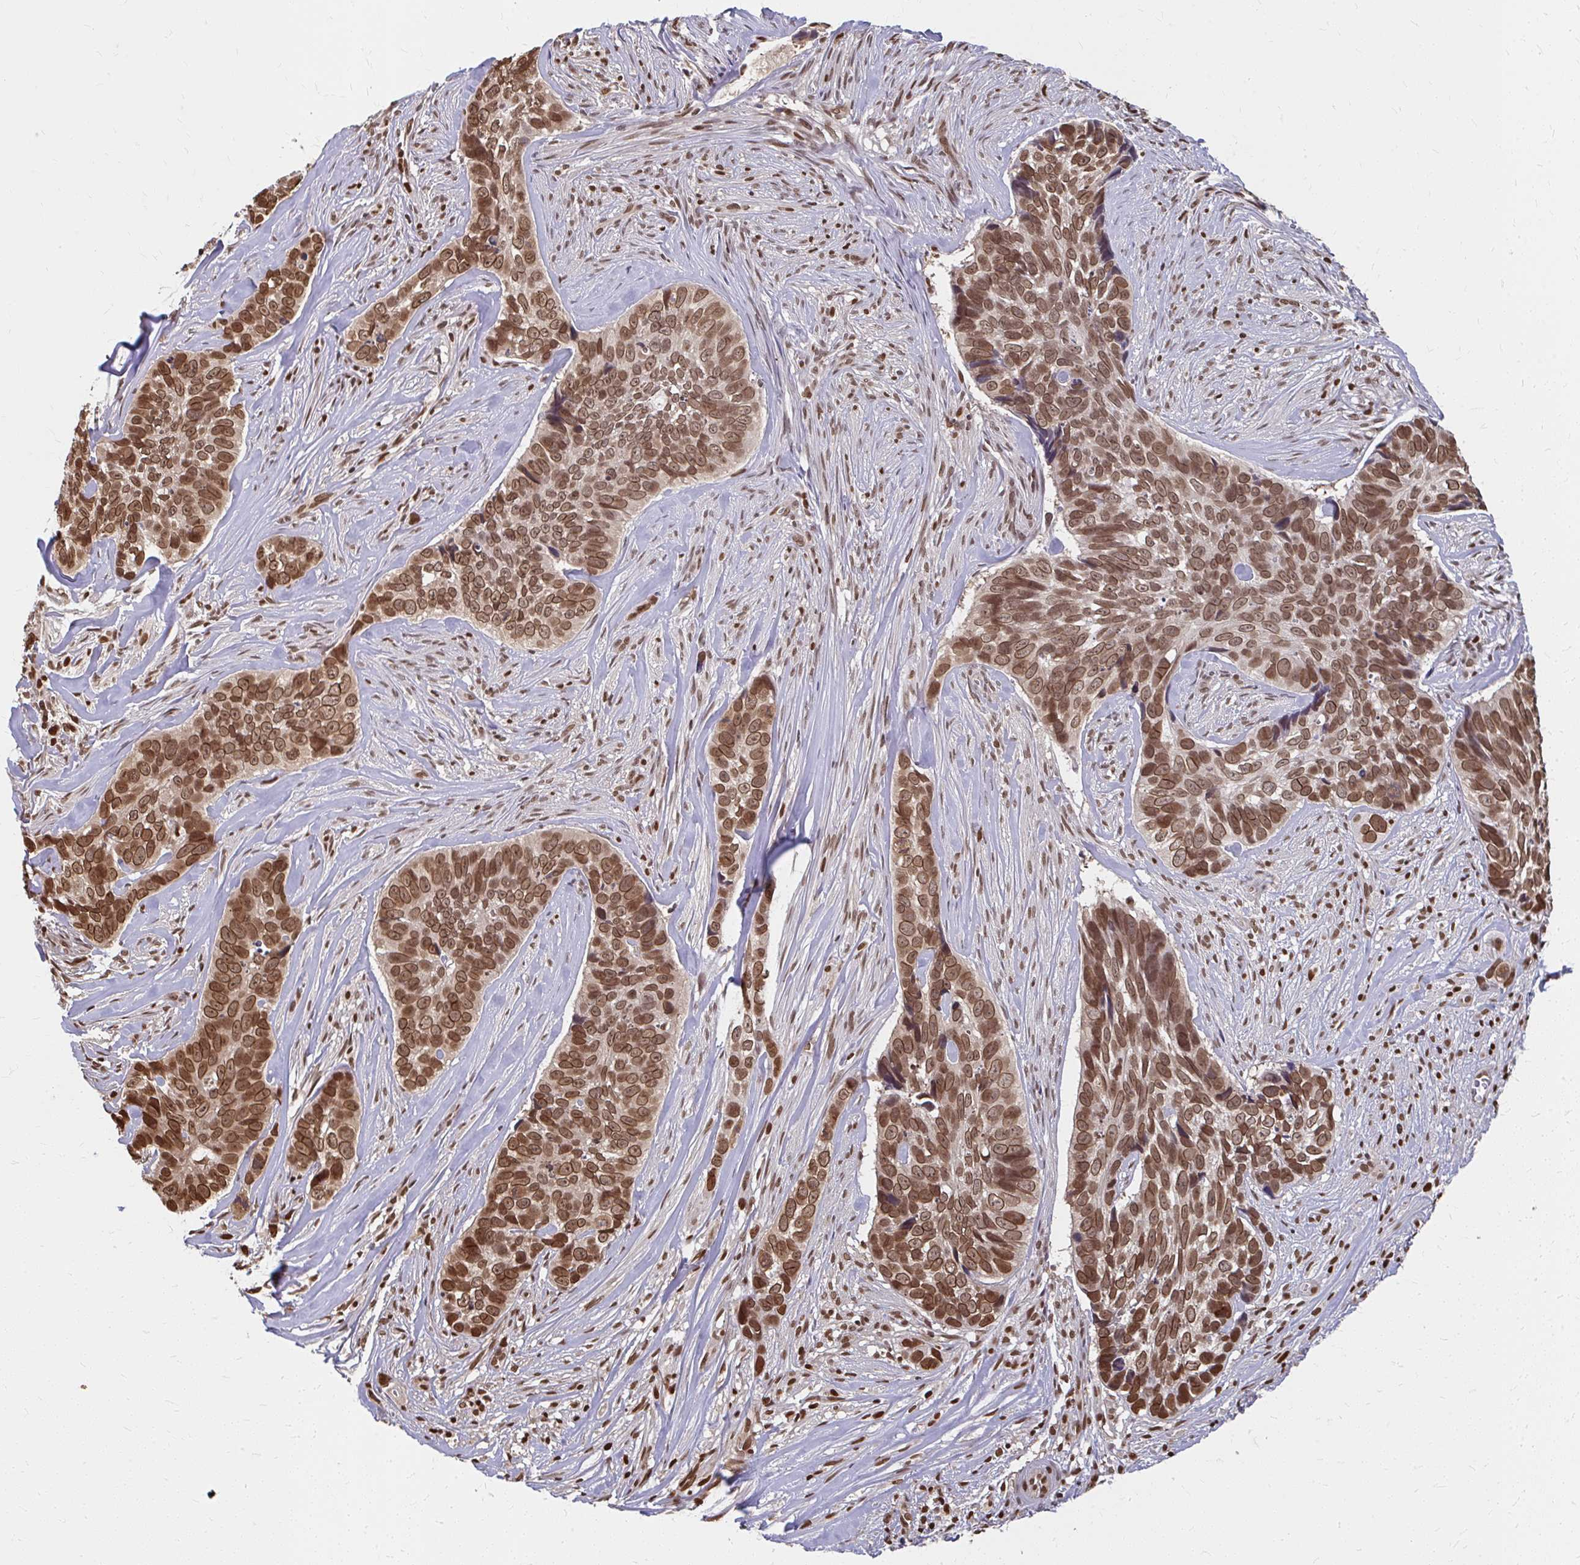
{"staining": {"intensity": "strong", "quantity": ">75%", "location": "cytoplasmic/membranous,nuclear"}, "tissue": "skin cancer", "cell_type": "Tumor cells", "image_type": "cancer", "snomed": [{"axis": "morphology", "description": "Basal cell carcinoma"}, {"axis": "topography", "description": "Skin"}], "caption": "Approximately >75% of tumor cells in skin cancer exhibit strong cytoplasmic/membranous and nuclear protein positivity as visualized by brown immunohistochemical staining.", "gene": "XPO1", "patient": {"sex": "female", "age": 82}}